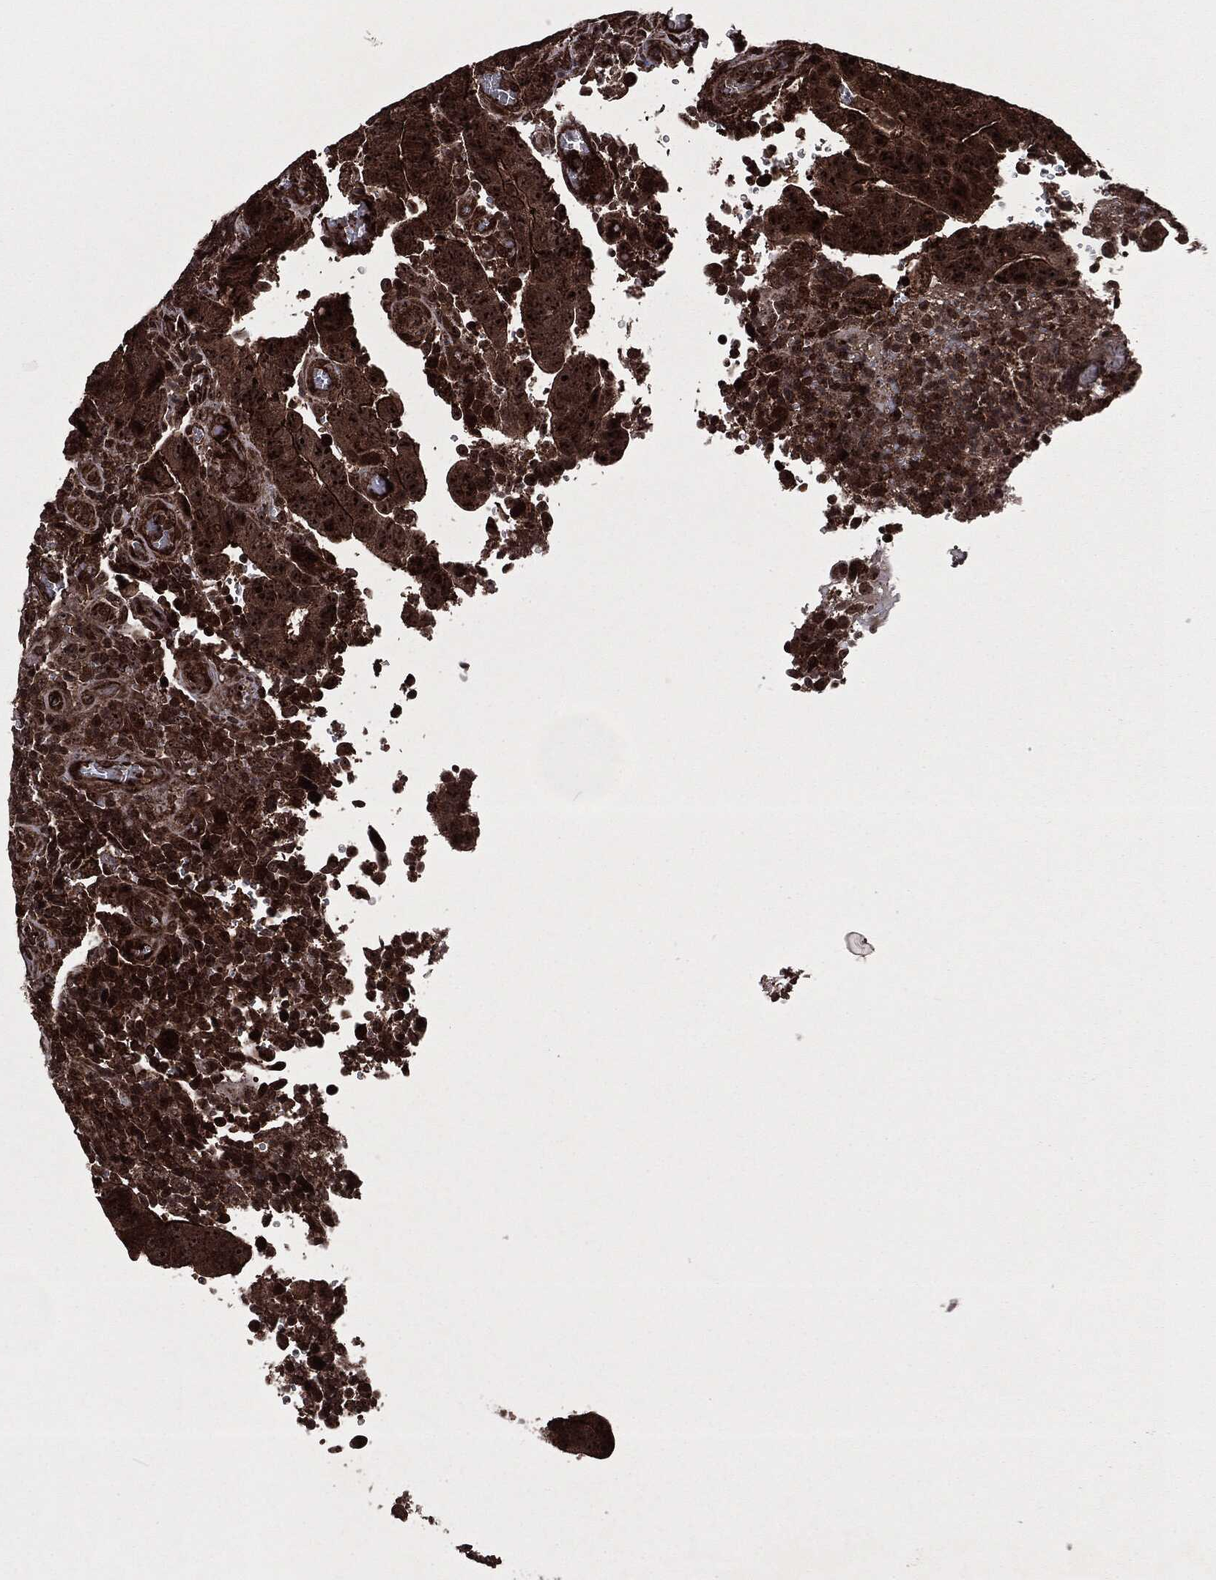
{"staining": {"intensity": "strong", "quantity": ">75%", "location": "cytoplasmic/membranous,nuclear"}, "tissue": "colorectal cancer", "cell_type": "Tumor cells", "image_type": "cancer", "snomed": [{"axis": "morphology", "description": "Adenocarcinoma, NOS"}, {"axis": "topography", "description": "Colon"}], "caption": "Immunohistochemistry (IHC) photomicrograph of colorectal cancer stained for a protein (brown), which displays high levels of strong cytoplasmic/membranous and nuclear positivity in approximately >75% of tumor cells.", "gene": "CARD6", "patient": {"sex": "female", "age": 56}}